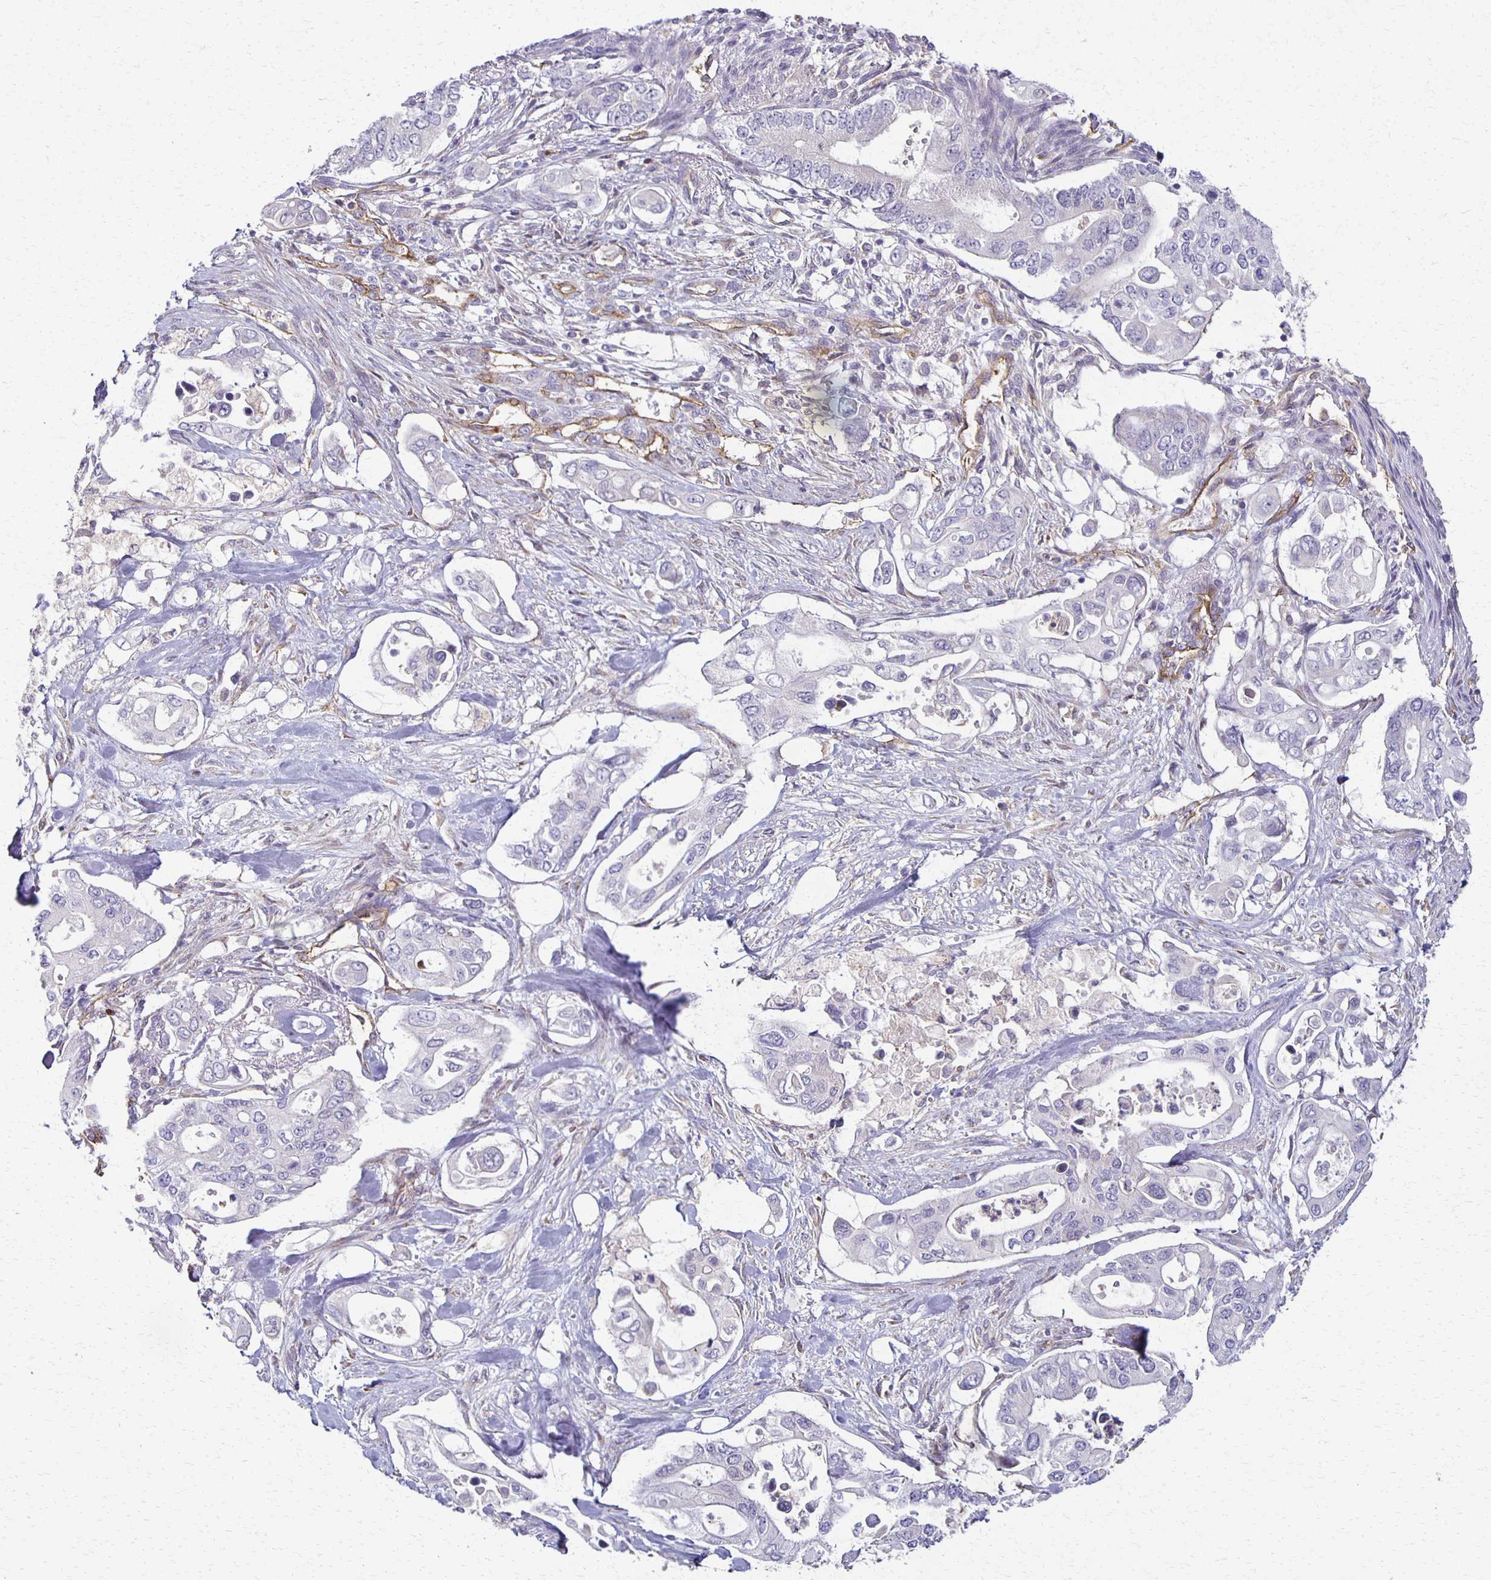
{"staining": {"intensity": "negative", "quantity": "none", "location": "none"}, "tissue": "pancreatic cancer", "cell_type": "Tumor cells", "image_type": "cancer", "snomed": [{"axis": "morphology", "description": "Adenocarcinoma, NOS"}, {"axis": "topography", "description": "Pancreas"}], "caption": "Pancreatic cancer (adenocarcinoma) stained for a protein using immunohistochemistry (IHC) demonstrates no staining tumor cells.", "gene": "GPX4", "patient": {"sex": "female", "age": 63}}